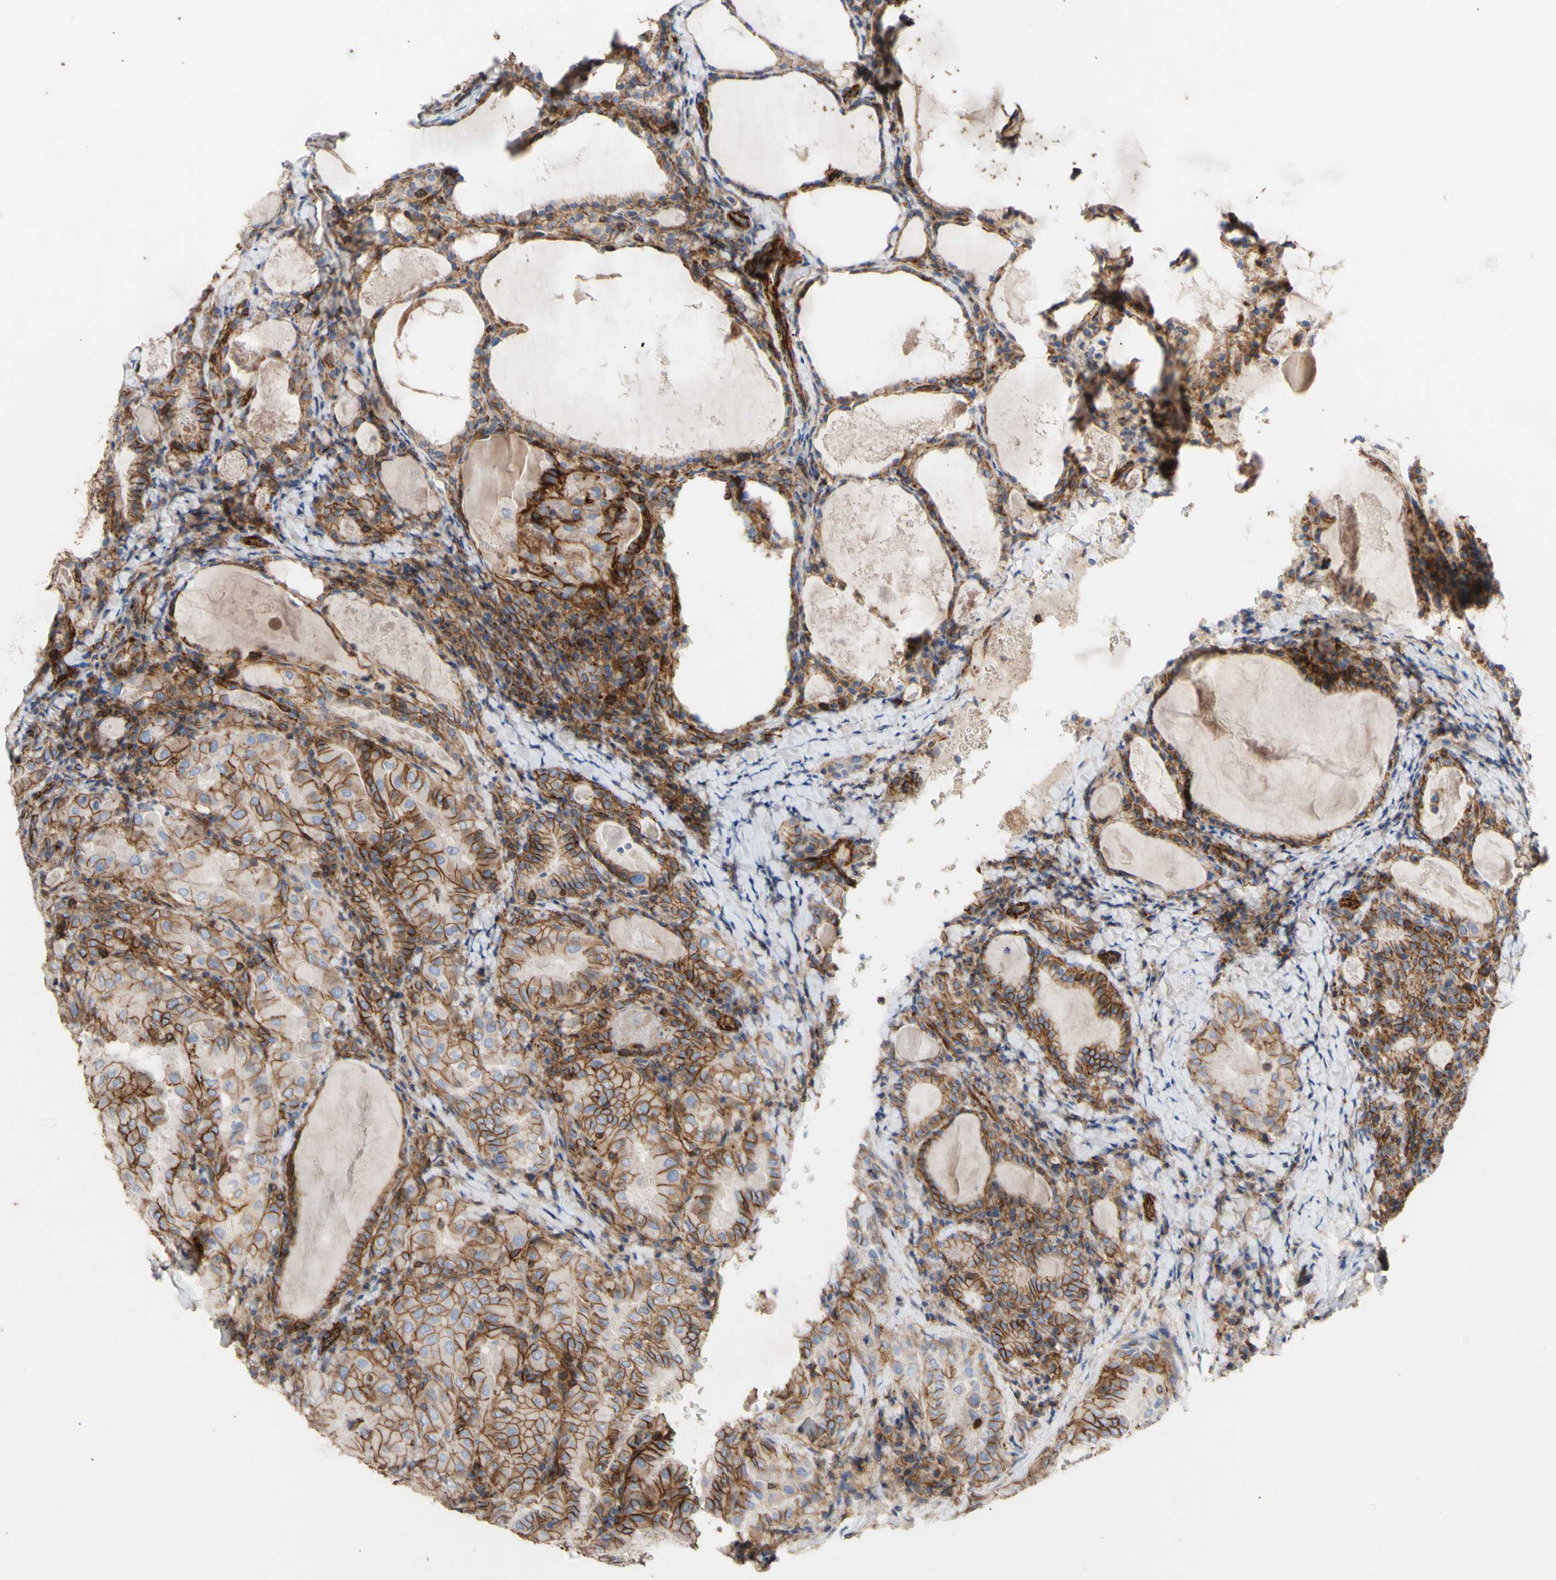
{"staining": {"intensity": "strong", "quantity": ">75%", "location": "cytoplasmic/membranous"}, "tissue": "thyroid cancer", "cell_type": "Tumor cells", "image_type": "cancer", "snomed": [{"axis": "morphology", "description": "Papillary adenocarcinoma, NOS"}, {"axis": "topography", "description": "Thyroid gland"}], "caption": "Immunohistochemistry image of neoplastic tissue: human thyroid papillary adenocarcinoma stained using immunohistochemistry (IHC) shows high levels of strong protein expression localized specifically in the cytoplasmic/membranous of tumor cells, appearing as a cytoplasmic/membranous brown color.", "gene": "ATP2A3", "patient": {"sex": "female", "age": 42}}